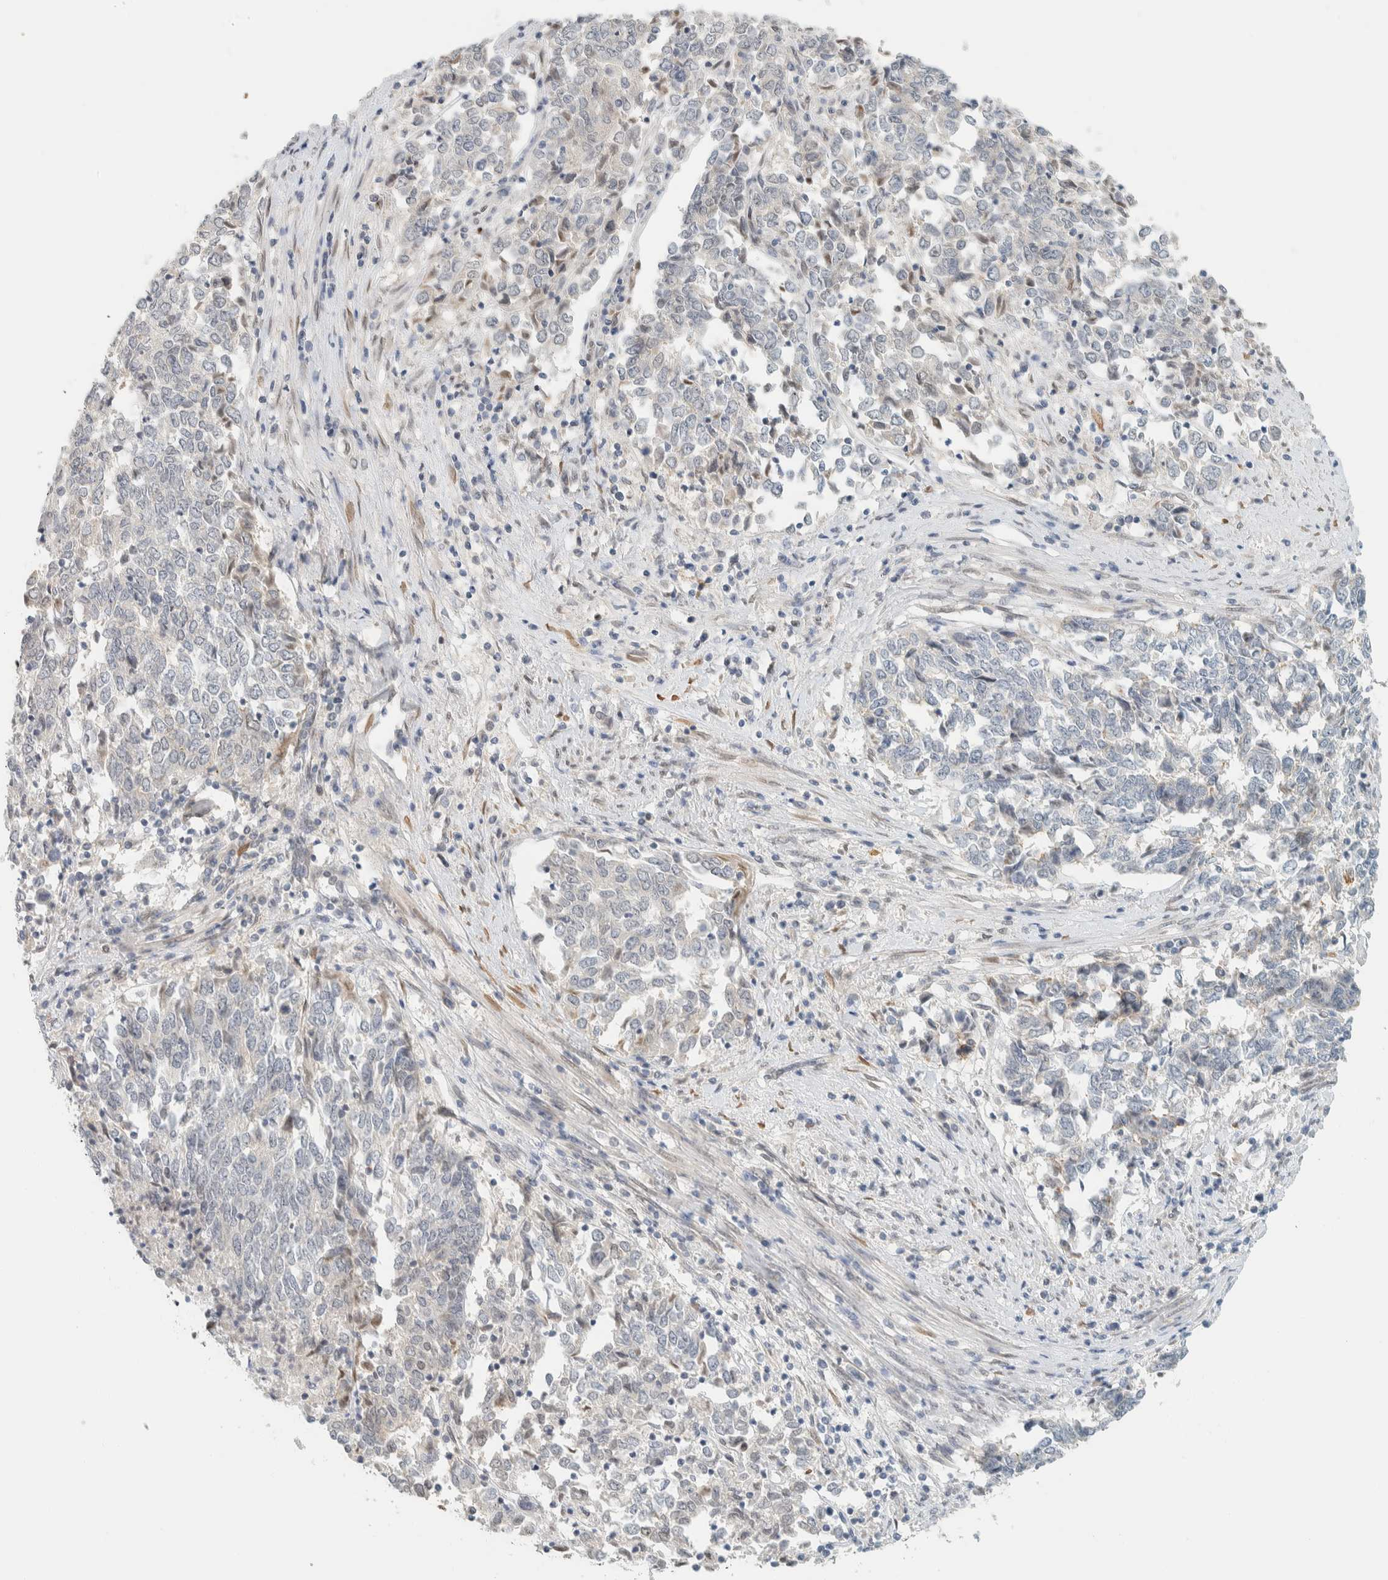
{"staining": {"intensity": "negative", "quantity": "none", "location": "none"}, "tissue": "endometrial cancer", "cell_type": "Tumor cells", "image_type": "cancer", "snomed": [{"axis": "morphology", "description": "Adenocarcinoma, NOS"}, {"axis": "topography", "description": "Endometrium"}], "caption": "Endometrial cancer stained for a protein using immunohistochemistry (IHC) reveals no positivity tumor cells.", "gene": "C1QTNF12", "patient": {"sex": "female", "age": 80}}